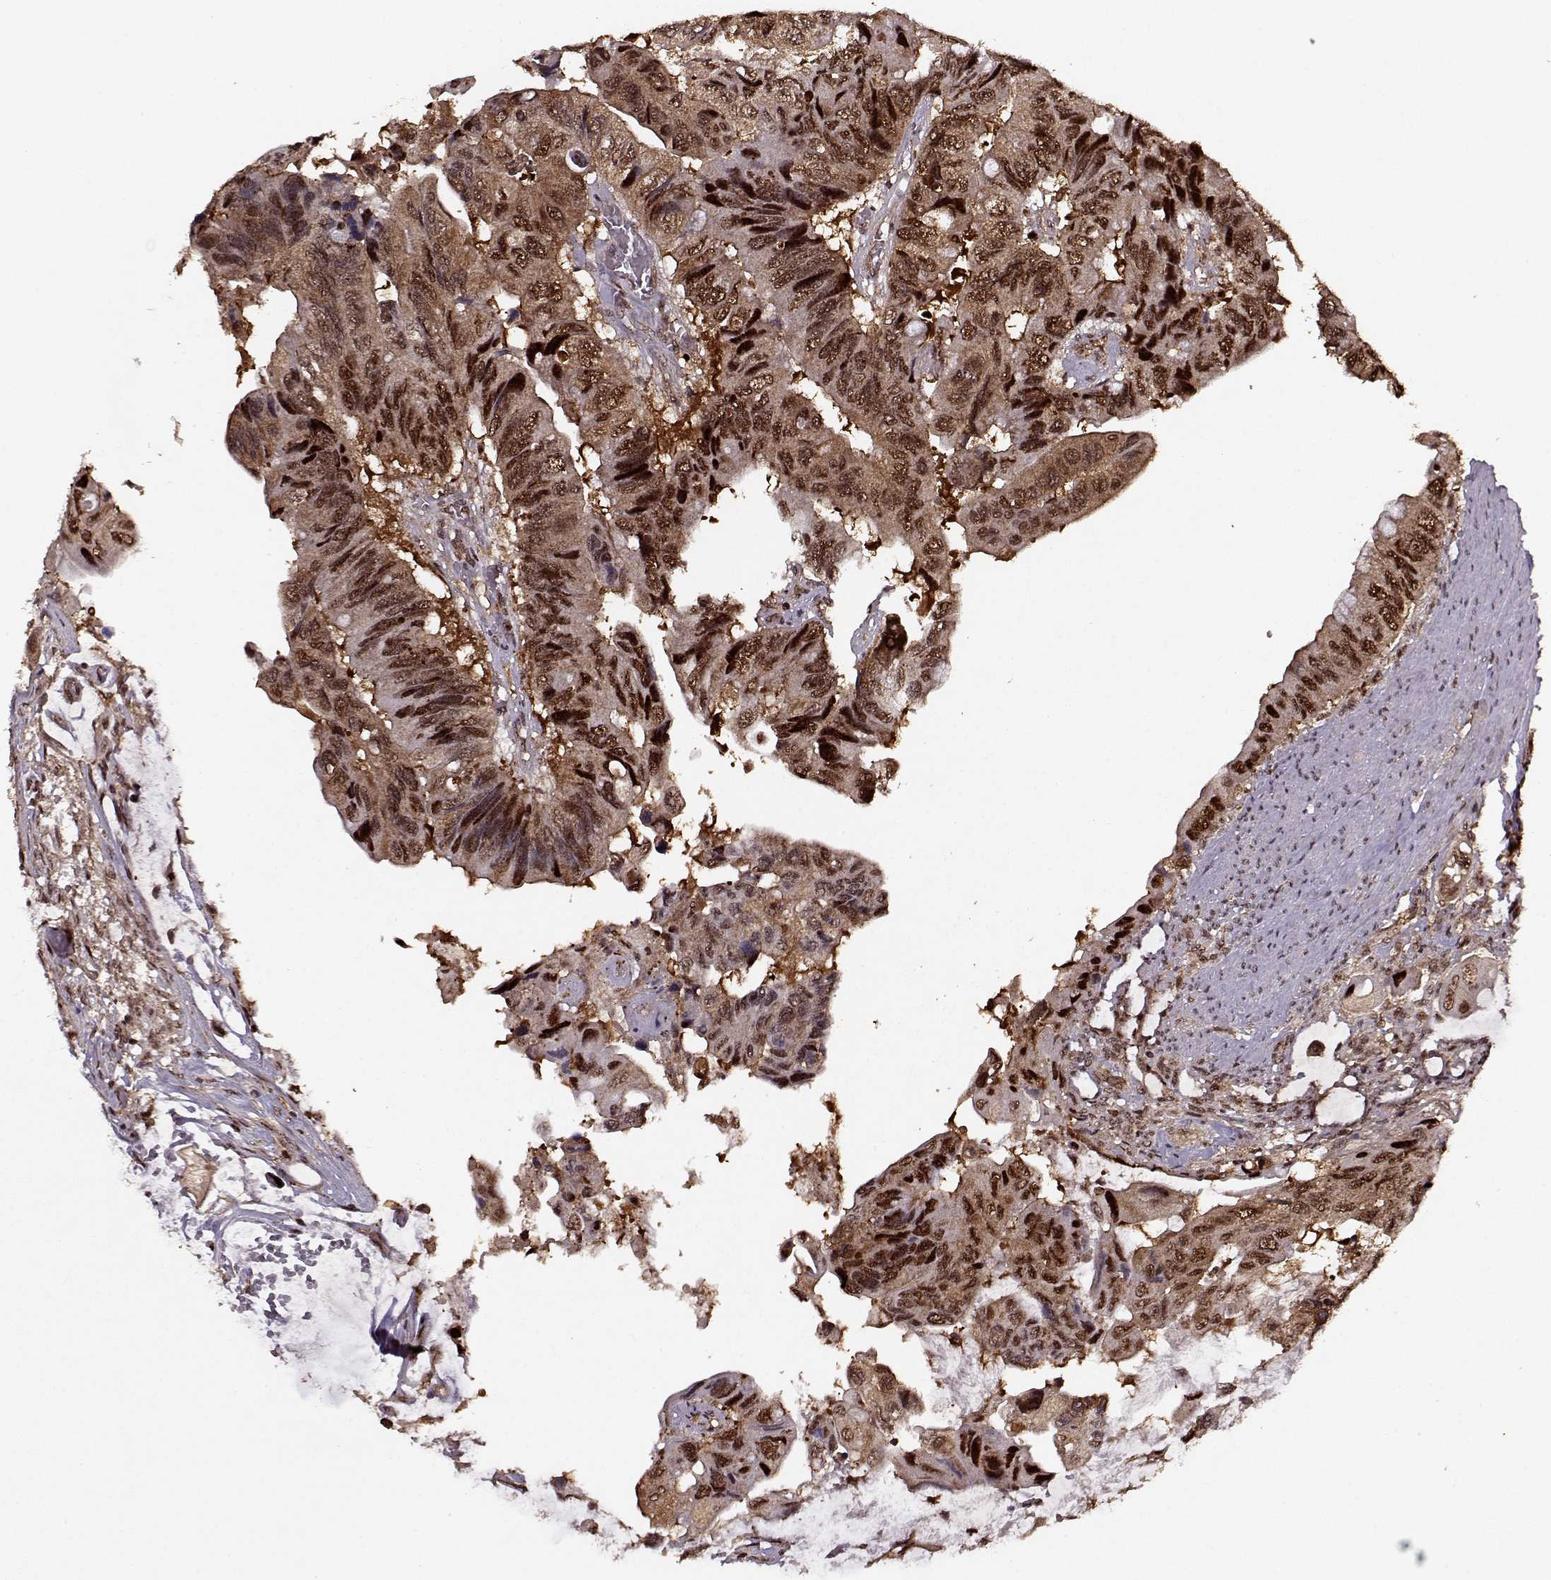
{"staining": {"intensity": "strong", "quantity": "25%-75%", "location": "nuclear"}, "tissue": "colorectal cancer", "cell_type": "Tumor cells", "image_type": "cancer", "snomed": [{"axis": "morphology", "description": "Adenocarcinoma, NOS"}, {"axis": "topography", "description": "Rectum"}], "caption": "Immunohistochemistry staining of colorectal cancer, which reveals high levels of strong nuclear staining in approximately 25%-75% of tumor cells indicating strong nuclear protein staining. The staining was performed using DAB (3,3'-diaminobenzidine) (brown) for protein detection and nuclei were counterstained in hematoxylin (blue).", "gene": "PSMA7", "patient": {"sex": "male", "age": 63}}